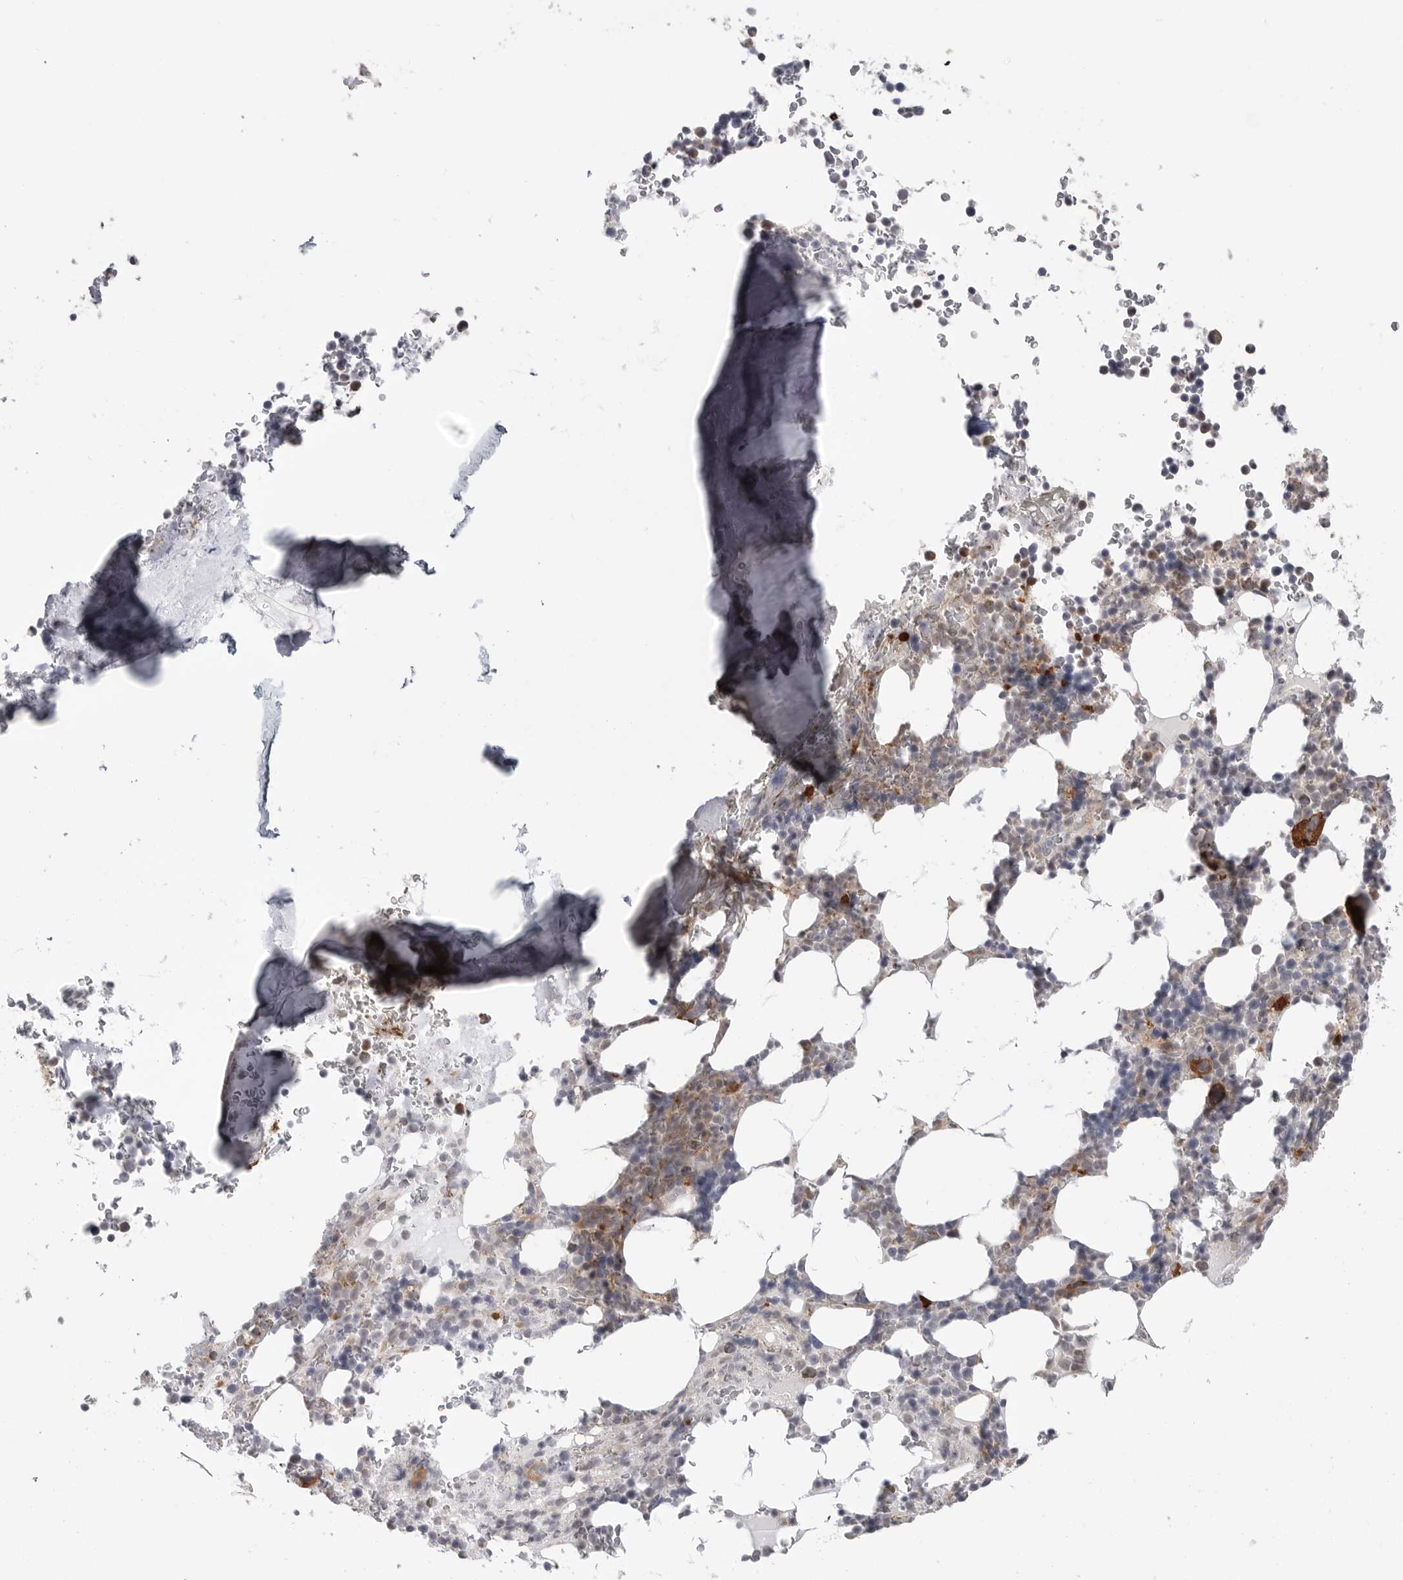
{"staining": {"intensity": "strong", "quantity": "<25%", "location": "cytoplasmic/membranous"}, "tissue": "bone marrow", "cell_type": "Hematopoietic cells", "image_type": "normal", "snomed": [{"axis": "morphology", "description": "Normal tissue, NOS"}, {"axis": "topography", "description": "Bone marrow"}], "caption": "A medium amount of strong cytoplasmic/membranous expression is seen in about <25% of hematopoietic cells in benign bone marrow. (brown staining indicates protein expression, while blue staining denotes nuclei).", "gene": "SCP2", "patient": {"sex": "male", "age": 58}}